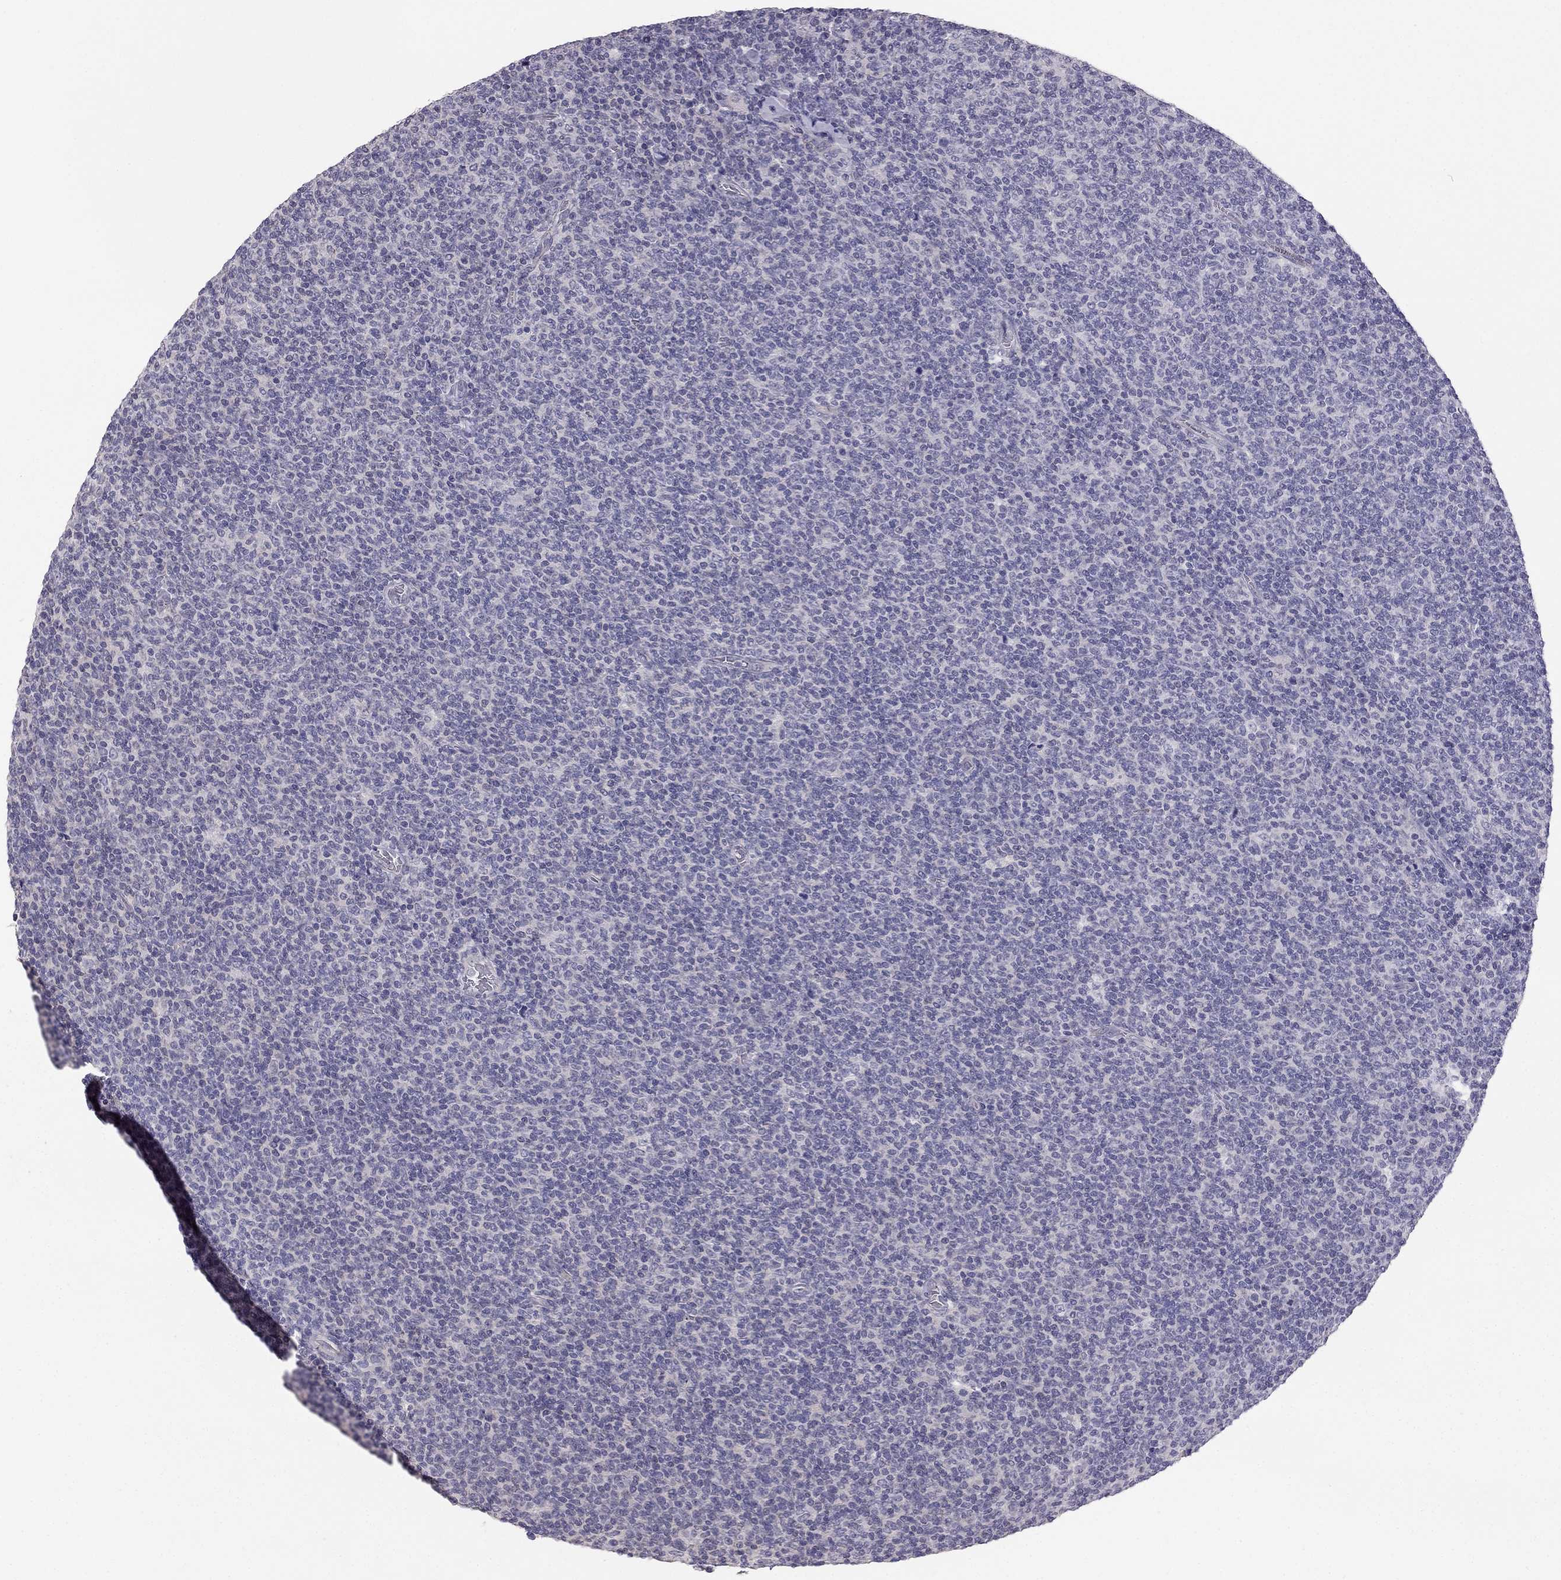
{"staining": {"intensity": "negative", "quantity": "none", "location": "none"}, "tissue": "lymphoma", "cell_type": "Tumor cells", "image_type": "cancer", "snomed": [{"axis": "morphology", "description": "Malignant lymphoma, non-Hodgkin's type, Low grade"}, {"axis": "topography", "description": "Lymph node"}], "caption": "Histopathology image shows no significant protein positivity in tumor cells of lymphoma.", "gene": "HSFX1", "patient": {"sex": "male", "age": 52}}